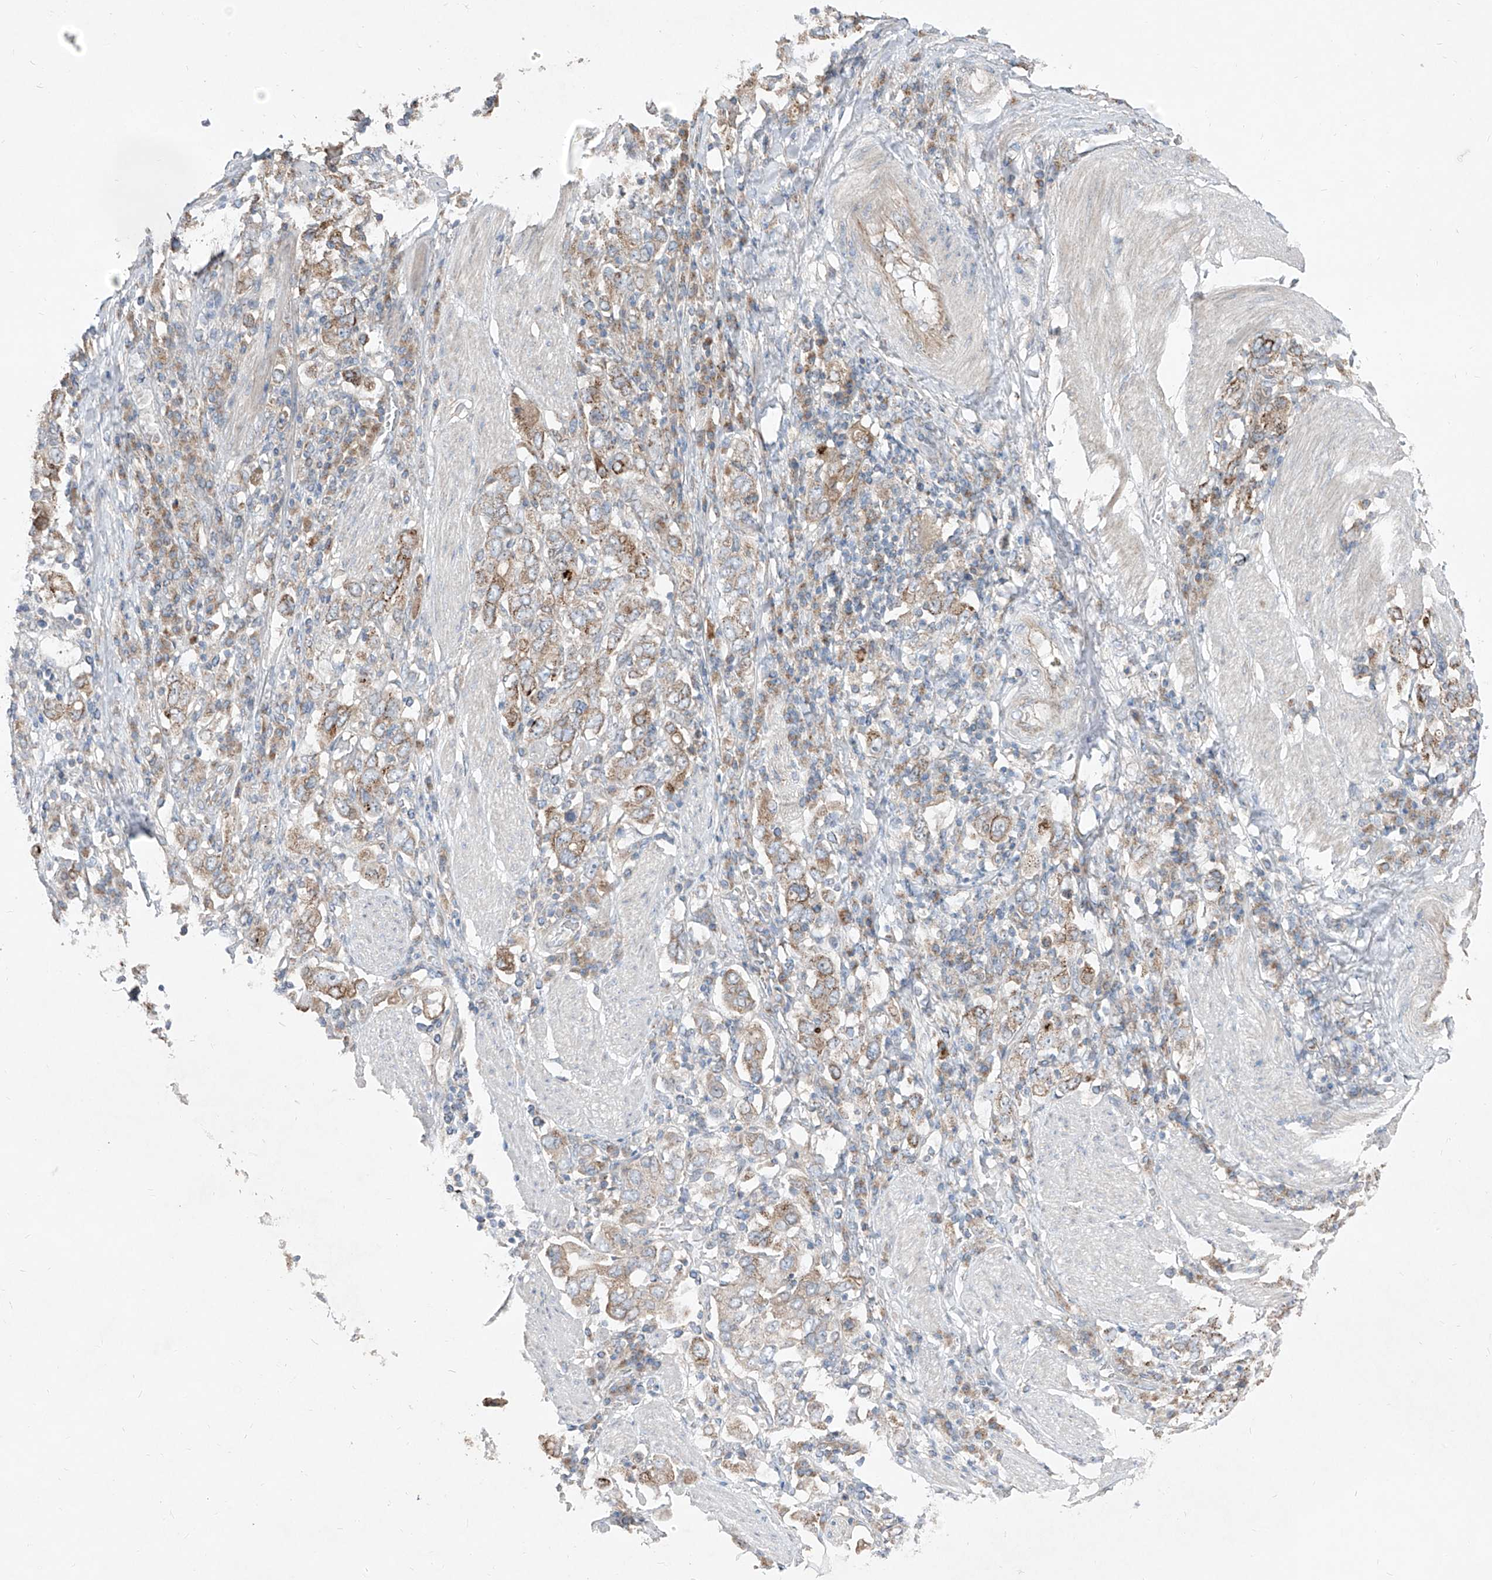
{"staining": {"intensity": "moderate", "quantity": ">75%", "location": "cytoplasmic/membranous"}, "tissue": "stomach cancer", "cell_type": "Tumor cells", "image_type": "cancer", "snomed": [{"axis": "morphology", "description": "Adenocarcinoma, NOS"}, {"axis": "topography", "description": "Stomach, upper"}], "caption": "Tumor cells reveal moderate cytoplasmic/membranous staining in about >75% of cells in stomach adenocarcinoma. Using DAB (brown) and hematoxylin (blue) stains, captured at high magnification using brightfield microscopy.", "gene": "ABCD3", "patient": {"sex": "male", "age": 62}}